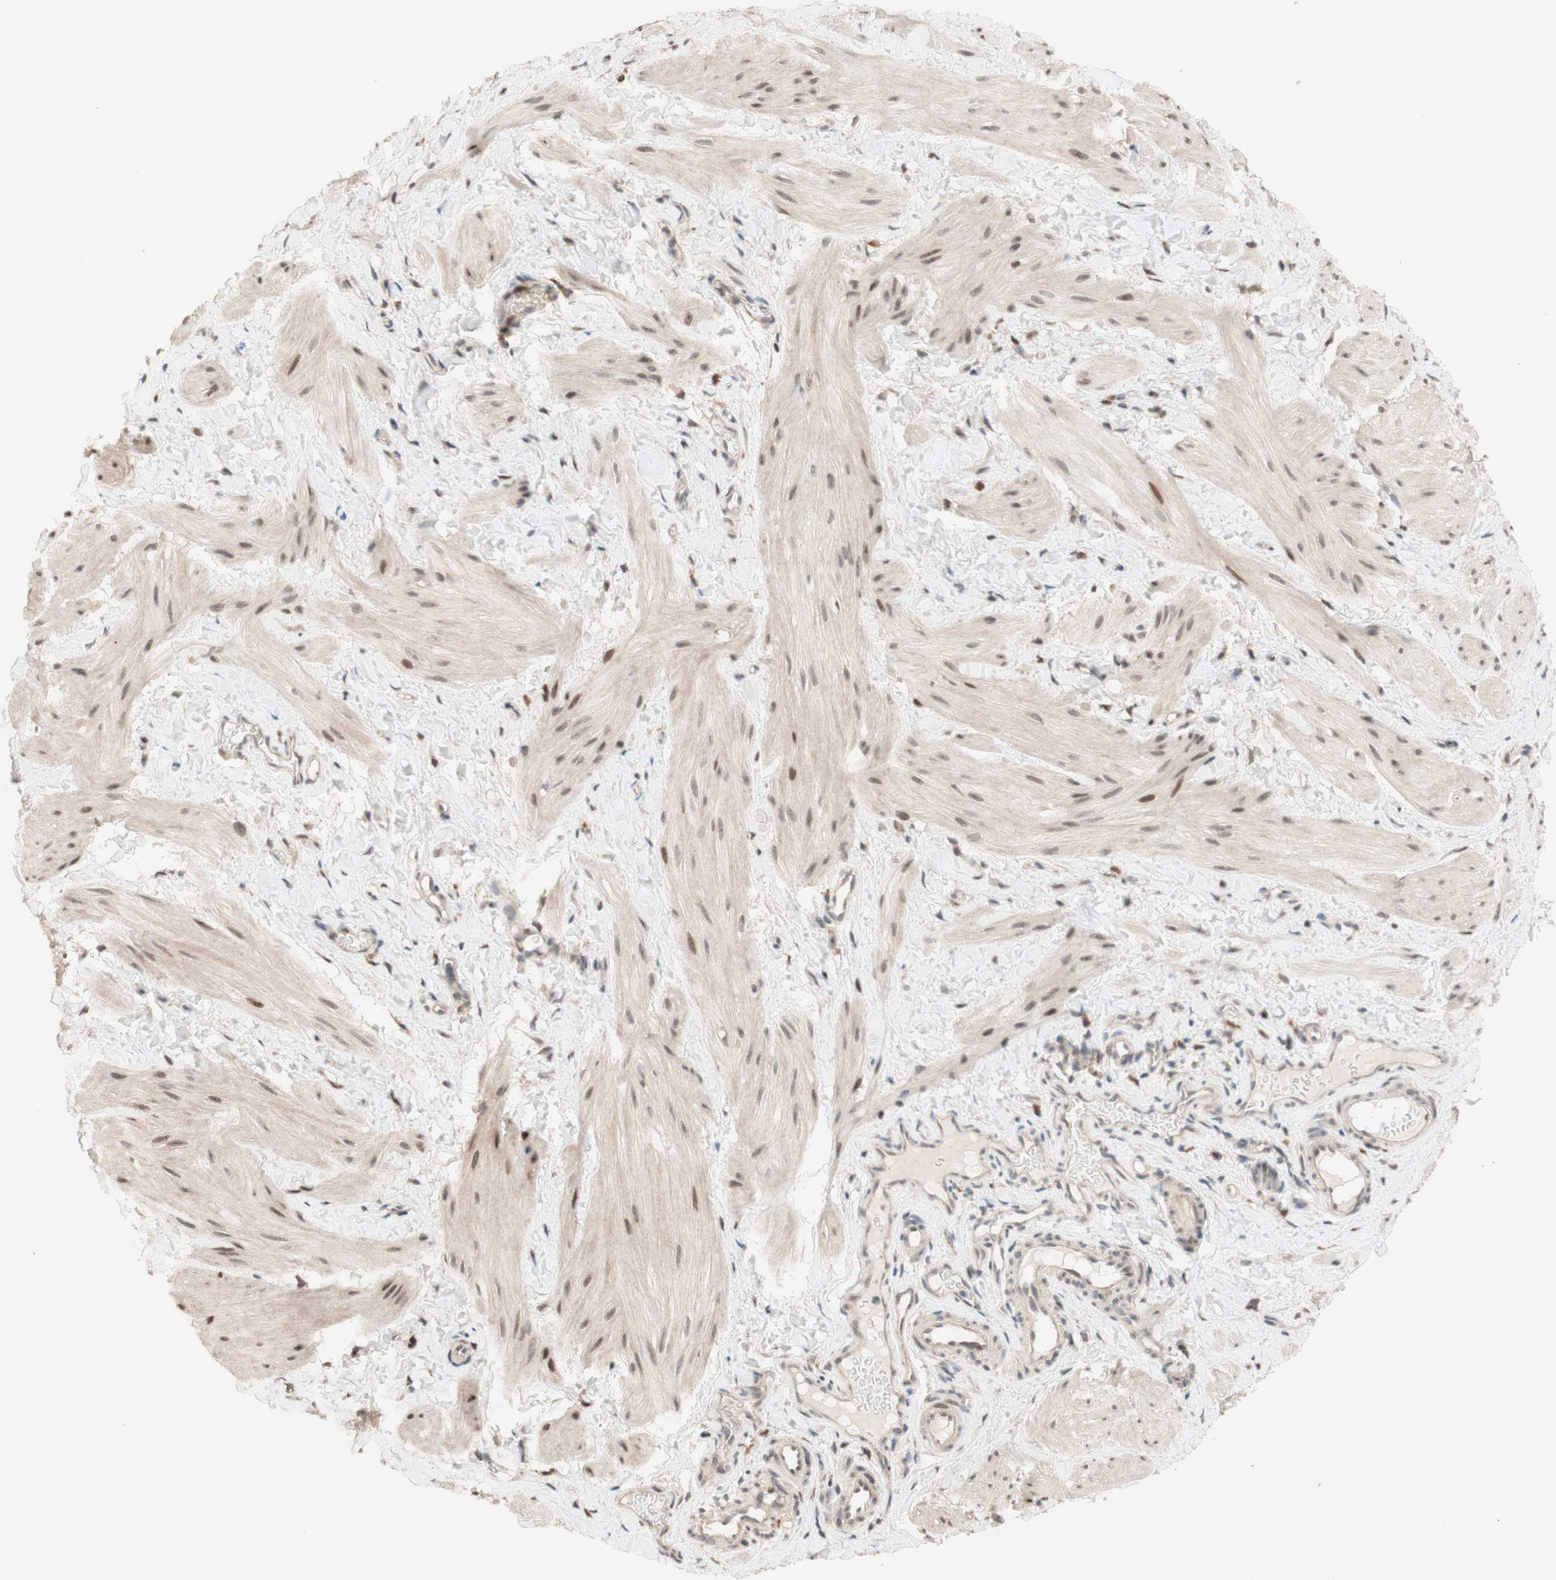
{"staining": {"intensity": "weak", "quantity": "25%-75%", "location": "cytoplasmic/membranous"}, "tissue": "smooth muscle", "cell_type": "Smooth muscle cells", "image_type": "normal", "snomed": [{"axis": "morphology", "description": "Normal tissue, NOS"}, {"axis": "topography", "description": "Smooth muscle"}], "caption": "Immunohistochemistry (DAB (3,3'-diaminobenzidine)) staining of normal human smooth muscle shows weak cytoplasmic/membranous protein positivity in approximately 25%-75% of smooth muscle cells.", "gene": "CCNC", "patient": {"sex": "male", "age": 16}}